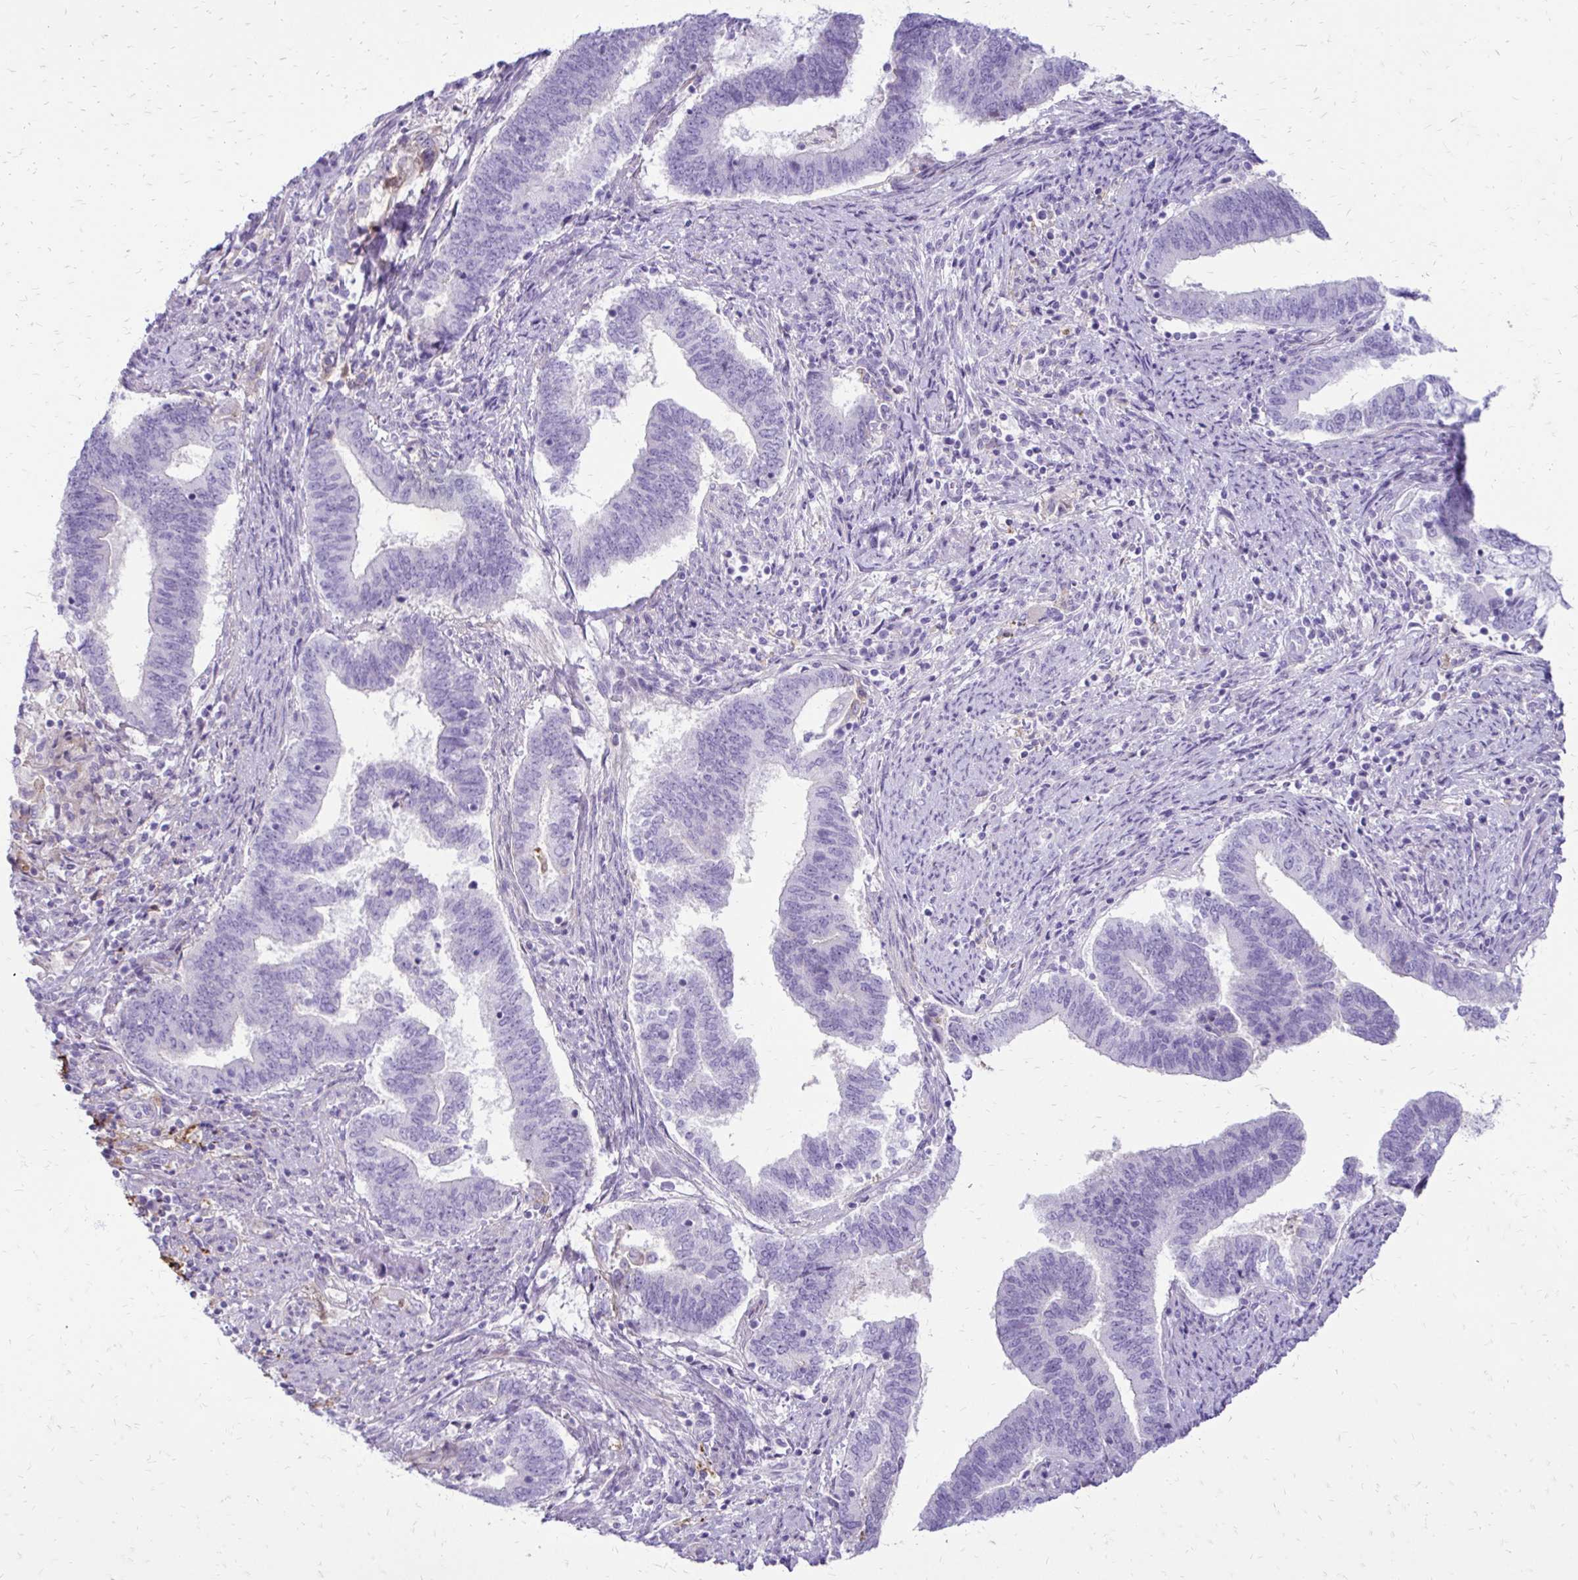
{"staining": {"intensity": "negative", "quantity": "none", "location": "none"}, "tissue": "endometrial cancer", "cell_type": "Tumor cells", "image_type": "cancer", "snomed": [{"axis": "morphology", "description": "Adenocarcinoma, NOS"}, {"axis": "topography", "description": "Endometrium"}], "caption": "Protein analysis of endometrial cancer (adenocarcinoma) demonstrates no significant staining in tumor cells.", "gene": "SIGLEC11", "patient": {"sex": "female", "age": 65}}